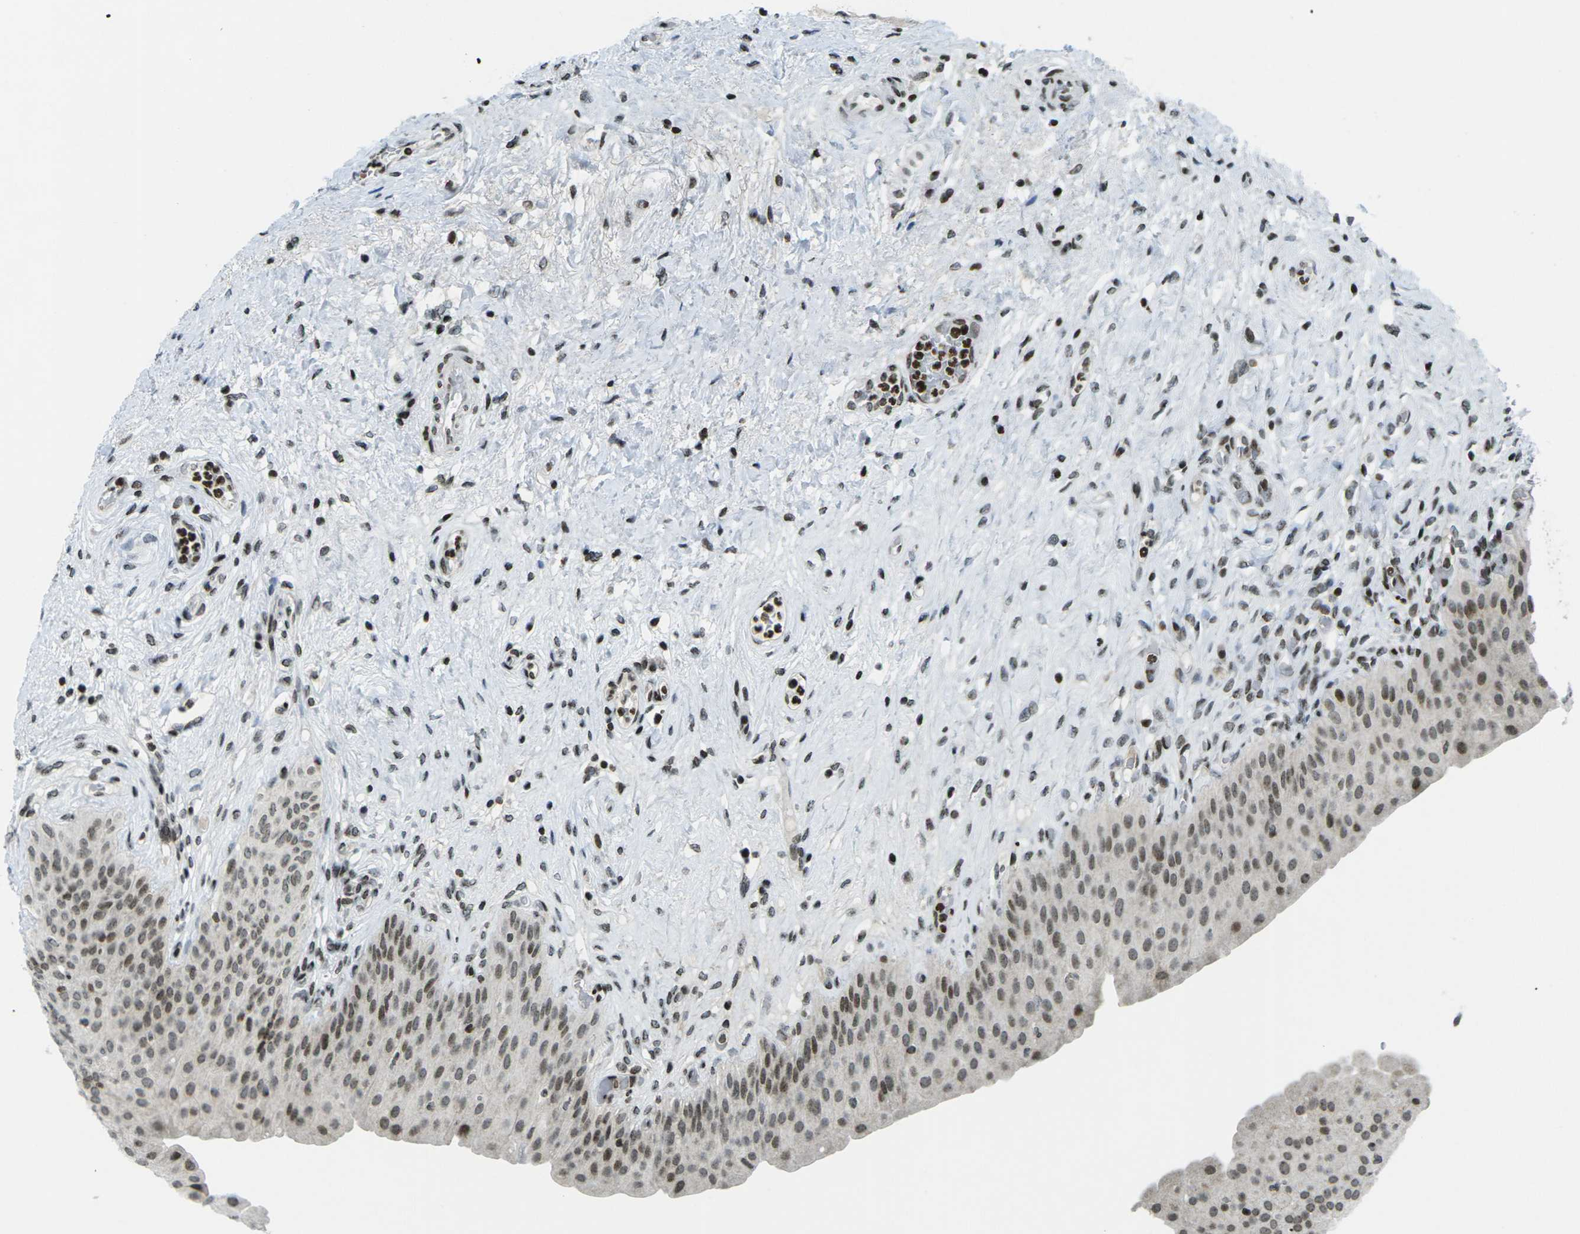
{"staining": {"intensity": "strong", "quantity": "25%-75%", "location": "nuclear"}, "tissue": "urinary bladder", "cell_type": "Urothelial cells", "image_type": "normal", "snomed": [{"axis": "morphology", "description": "Normal tissue, NOS"}, {"axis": "topography", "description": "Urinary bladder"}], "caption": "This photomicrograph exhibits IHC staining of normal urinary bladder, with high strong nuclear staining in approximately 25%-75% of urothelial cells.", "gene": "EME1", "patient": {"sex": "male", "age": 46}}